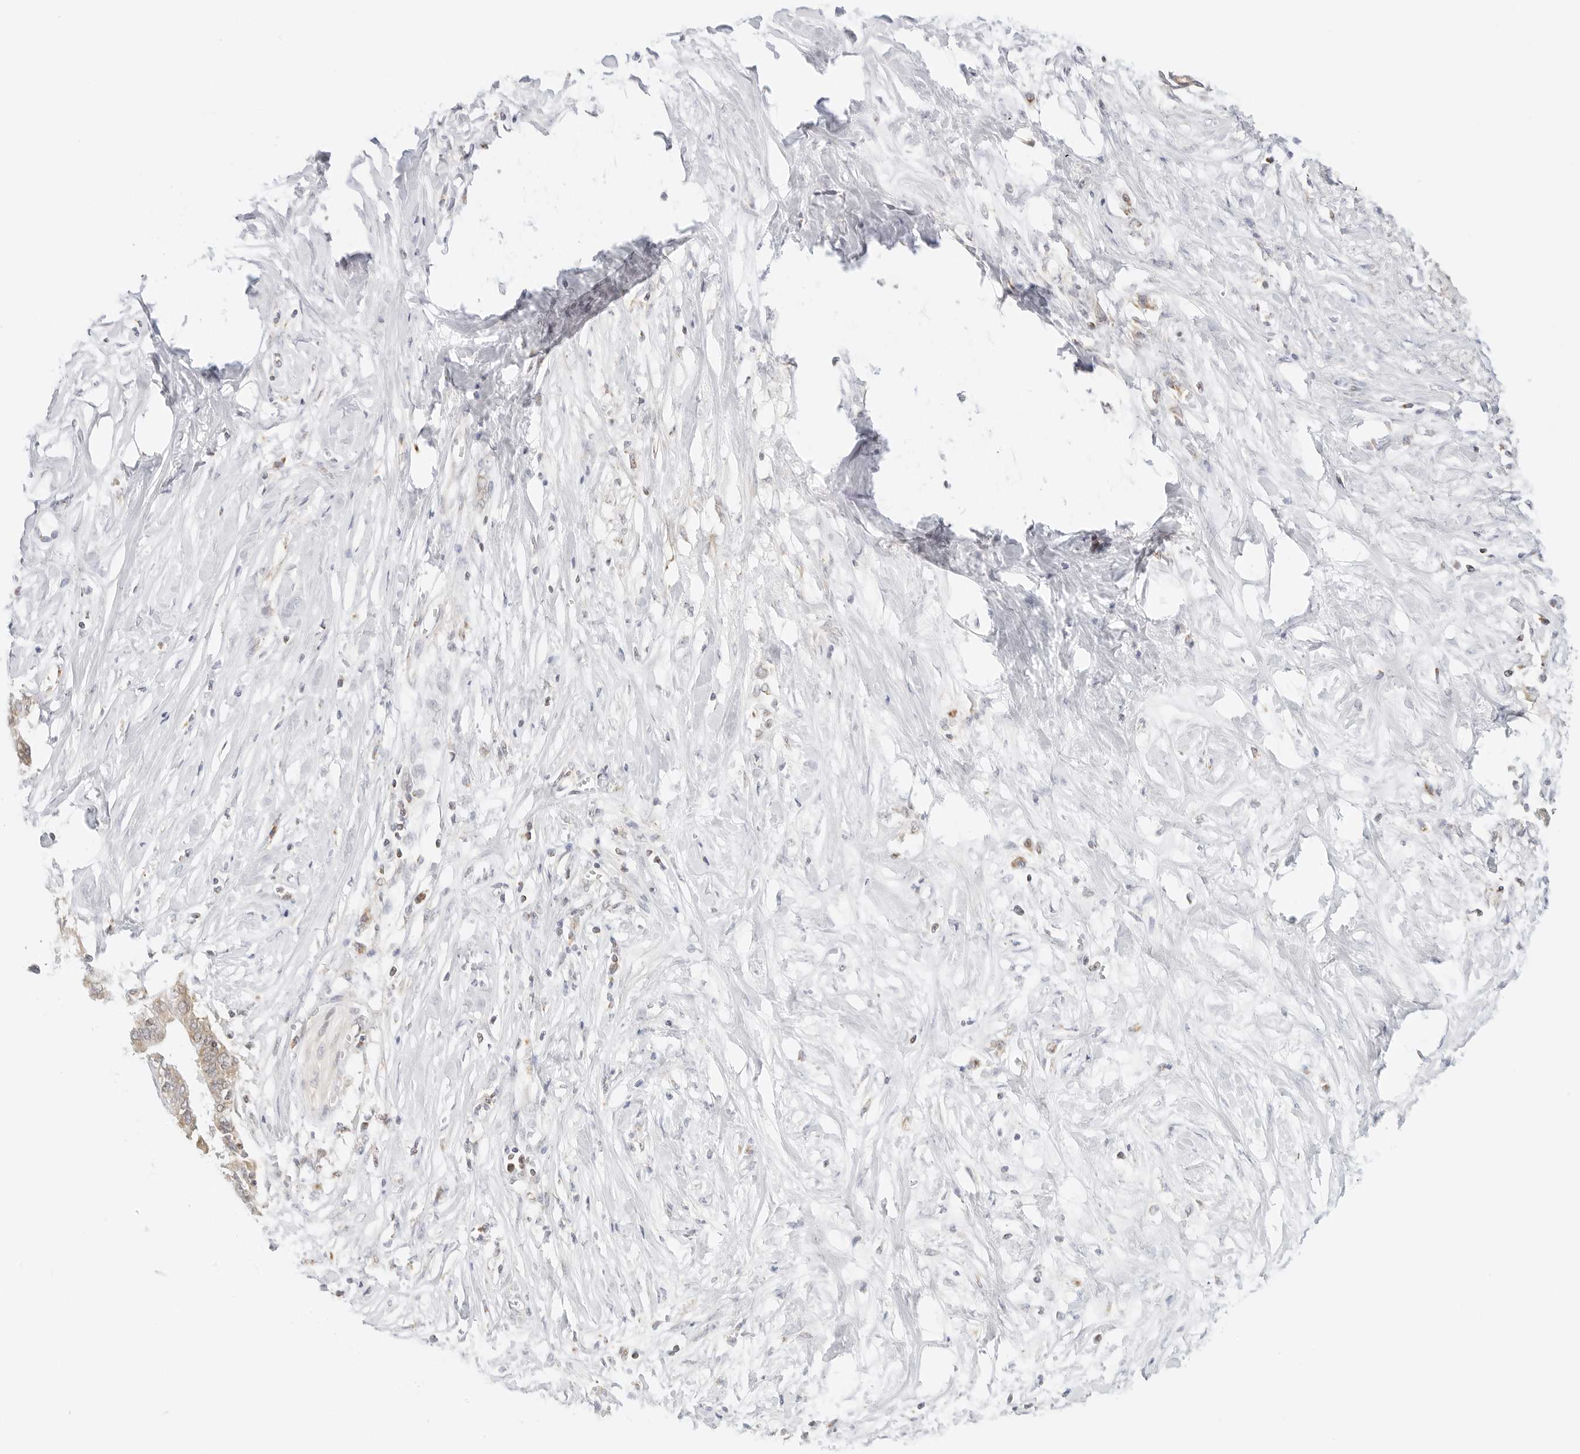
{"staining": {"intensity": "weak", "quantity": ">75%", "location": "cytoplasmic/membranous,nuclear"}, "tissue": "pancreatic cancer", "cell_type": "Tumor cells", "image_type": "cancer", "snomed": [{"axis": "morphology", "description": "Normal tissue, NOS"}, {"axis": "morphology", "description": "Adenocarcinoma, NOS"}, {"axis": "topography", "description": "Pancreas"}, {"axis": "topography", "description": "Peripheral nerve tissue"}], "caption": "Human pancreatic adenocarcinoma stained with a brown dye demonstrates weak cytoplasmic/membranous and nuclear positive positivity in approximately >75% of tumor cells.", "gene": "GORAB", "patient": {"sex": "male", "age": 59}}